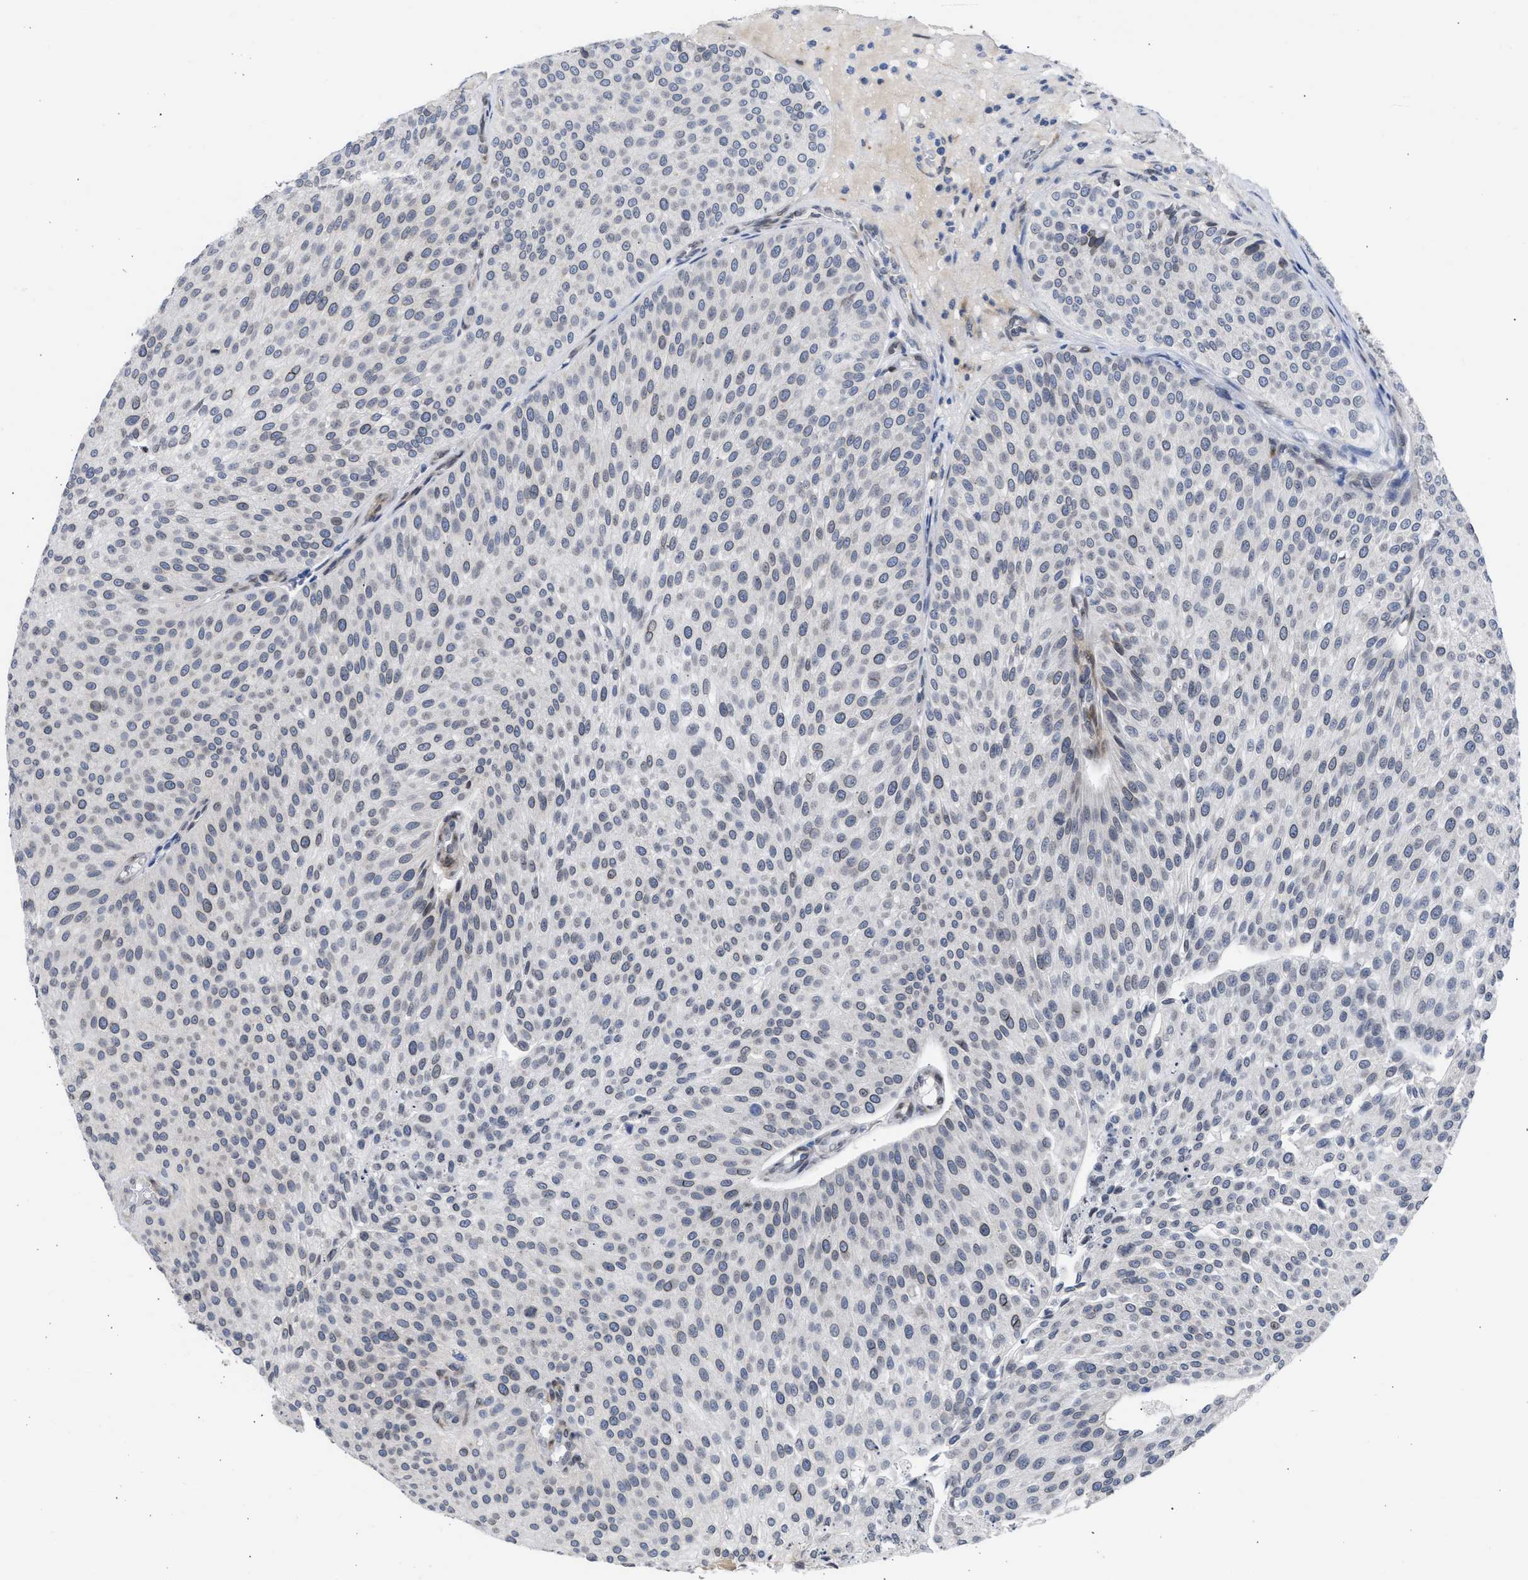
{"staining": {"intensity": "weak", "quantity": "<25%", "location": "cytoplasmic/membranous,nuclear"}, "tissue": "urothelial cancer", "cell_type": "Tumor cells", "image_type": "cancer", "snomed": [{"axis": "morphology", "description": "Urothelial carcinoma, Low grade"}, {"axis": "topography", "description": "Smooth muscle"}, {"axis": "topography", "description": "Urinary bladder"}], "caption": "Tumor cells are negative for brown protein staining in urothelial cancer.", "gene": "NUP35", "patient": {"sex": "male", "age": 60}}